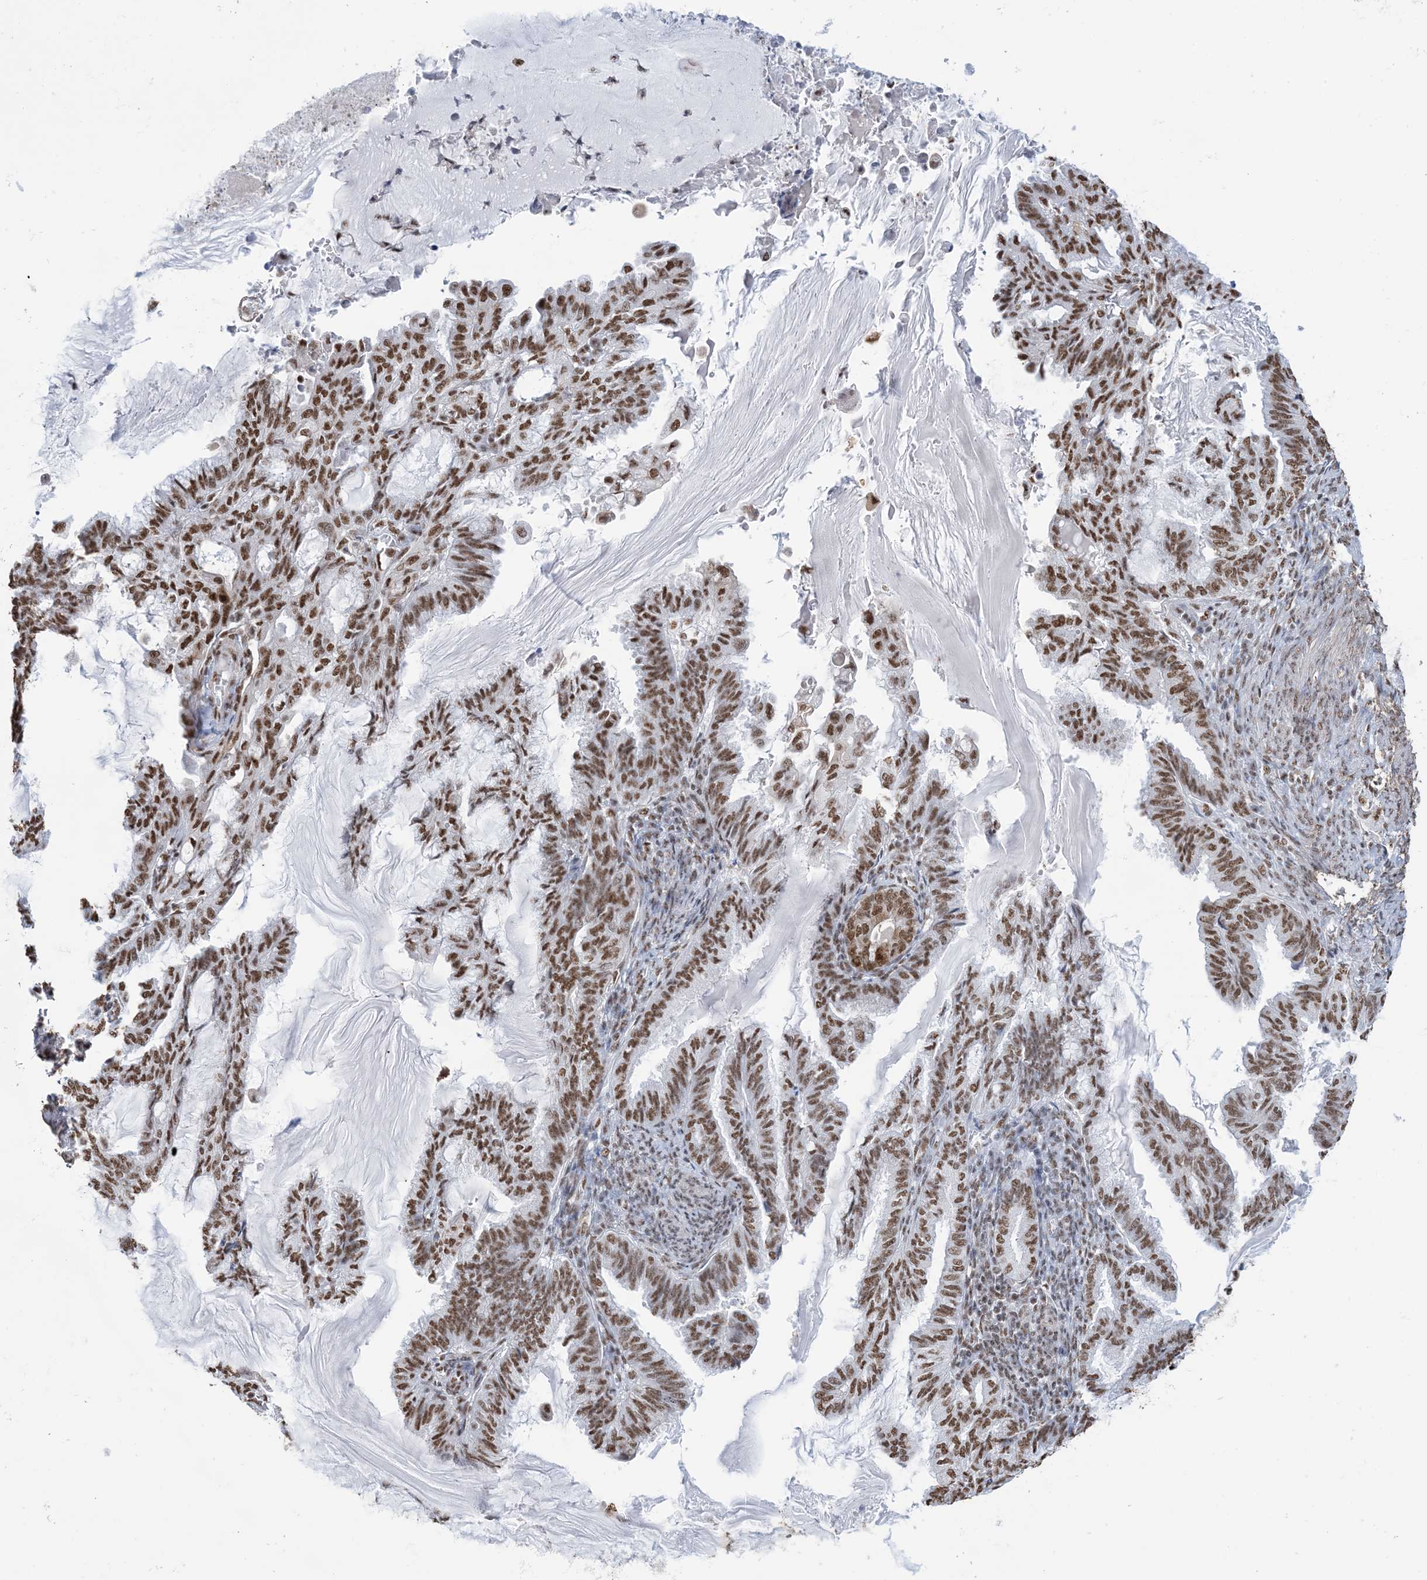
{"staining": {"intensity": "strong", "quantity": ">75%", "location": "nuclear"}, "tissue": "endometrial cancer", "cell_type": "Tumor cells", "image_type": "cancer", "snomed": [{"axis": "morphology", "description": "Adenocarcinoma, NOS"}, {"axis": "topography", "description": "Endometrium"}], "caption": "A high amount of strong nuclear expression is present in about >75% of tumor cells in endometrial cancer (adenocarcinoma) tissue.", "gene": "ZNF792", "patient": {"sex": "female", "age": 86}}